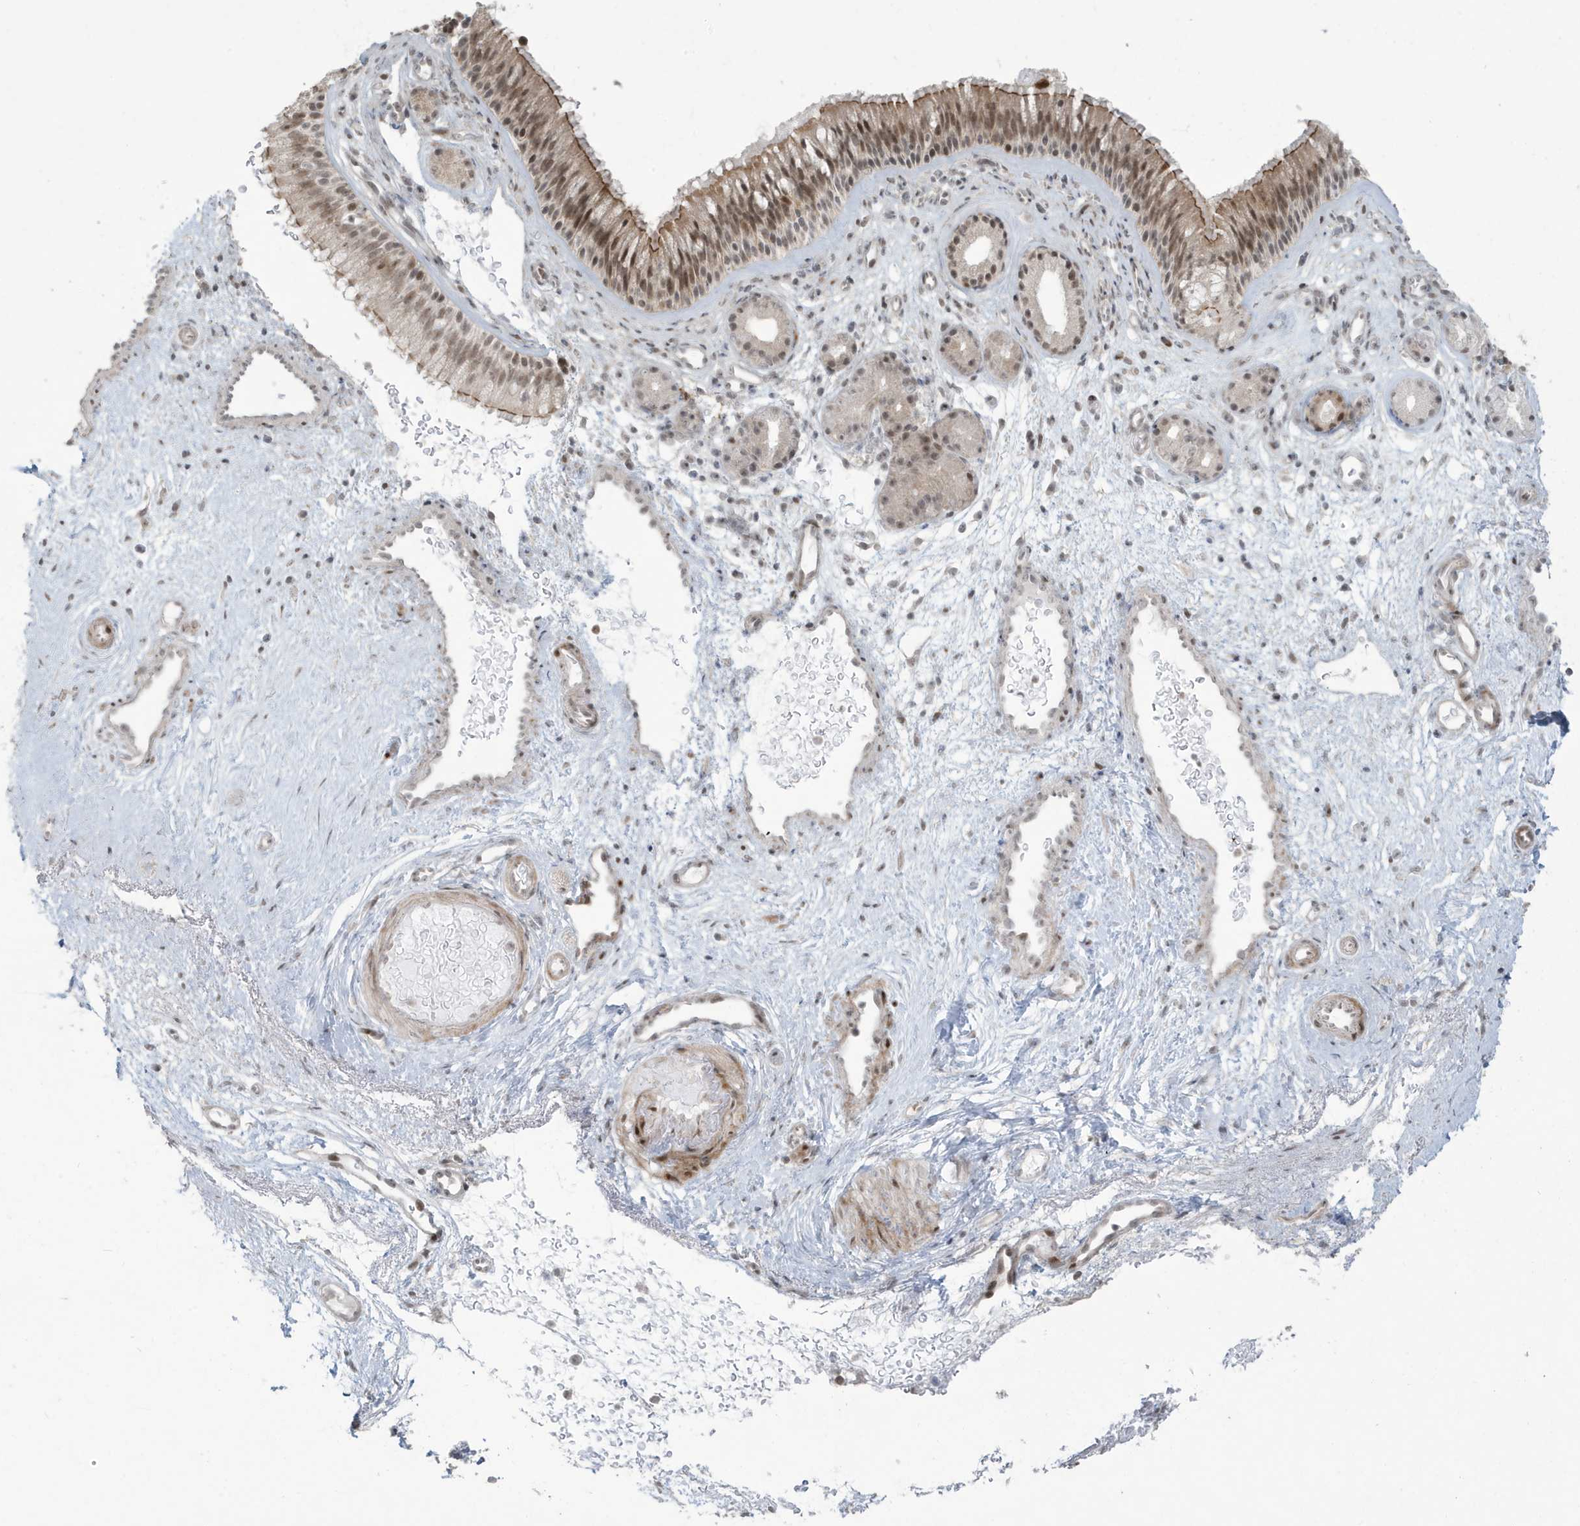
{"staining": {"intensity": "moderate", "quantity": ">75%", "location": "cytoplasmic/membranous,nuclear"}, "tissue": "nasopharynx", "cell_type": "Respiratory epithelial cells", "image_type": "normal", "snomed": [{"axis": "morphology", "description": "Normal tissue, NOS"}, {"axis": "morphology", "description": "Inflammation, NOS"}, {"axis": "morphology", "description": "Malignant melanoma, Metastatic site"}, {"axis": "topography", "description": "Nasopharynx"}], "caption": "Protein expression by immunohistochemistry (IHC) exhibits moderate cytoplasmic/membranous,nuclear staining in approximately >75% of respiratory epithelial cells in benign nasopharynx. The staining was performed using DAB, with brown indicating positive protein expression. Nuclei are stained blue with hematoxylin.", "gene": "C1orf52", "patient": {"sex": "male", "age": 70}}